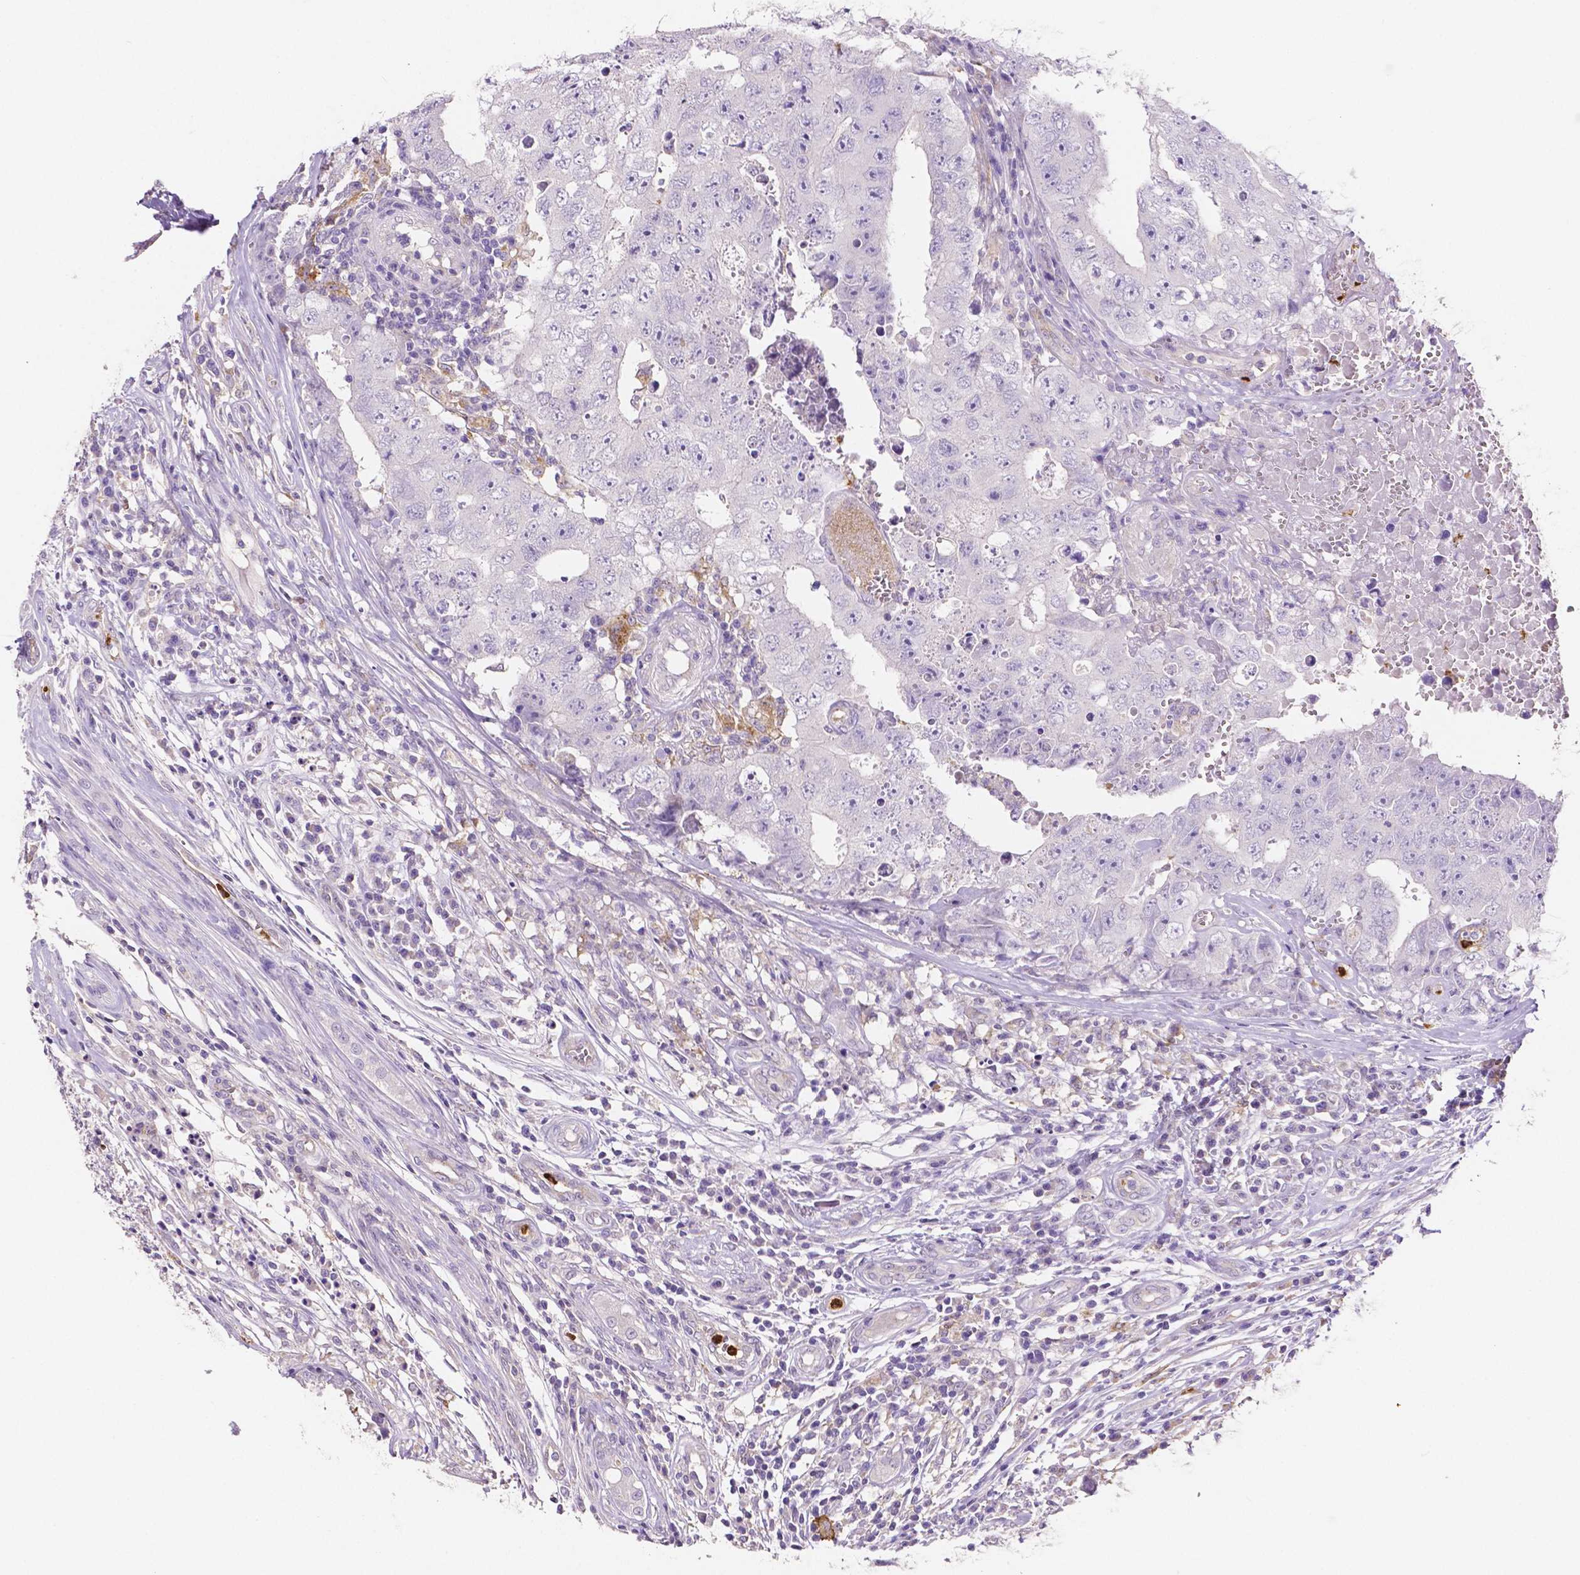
{"staining": {"intensity": "negative", "quantity": "none", "location": "none"}, "tissue": "testis cancer", "cell_type": "Tumor cells", "image_type": "cancer", "snomed": [{"axis": "morphology", "description": "Carcinoma, Embryonal, NOS"}, {"axis": "topography", "description": "Testis"}], "caption": "An immunohistochemistry (IHC) image of testis cancer (embryonal carcinoma) is shown. There is no staining in tumor cells of testis cancer (embryonal carcinoma). (DAB IHC visualized using brightfield microscopy, high magnification).", "gene": "MMP9", "patient": {"sex": "male", "age": 36}}